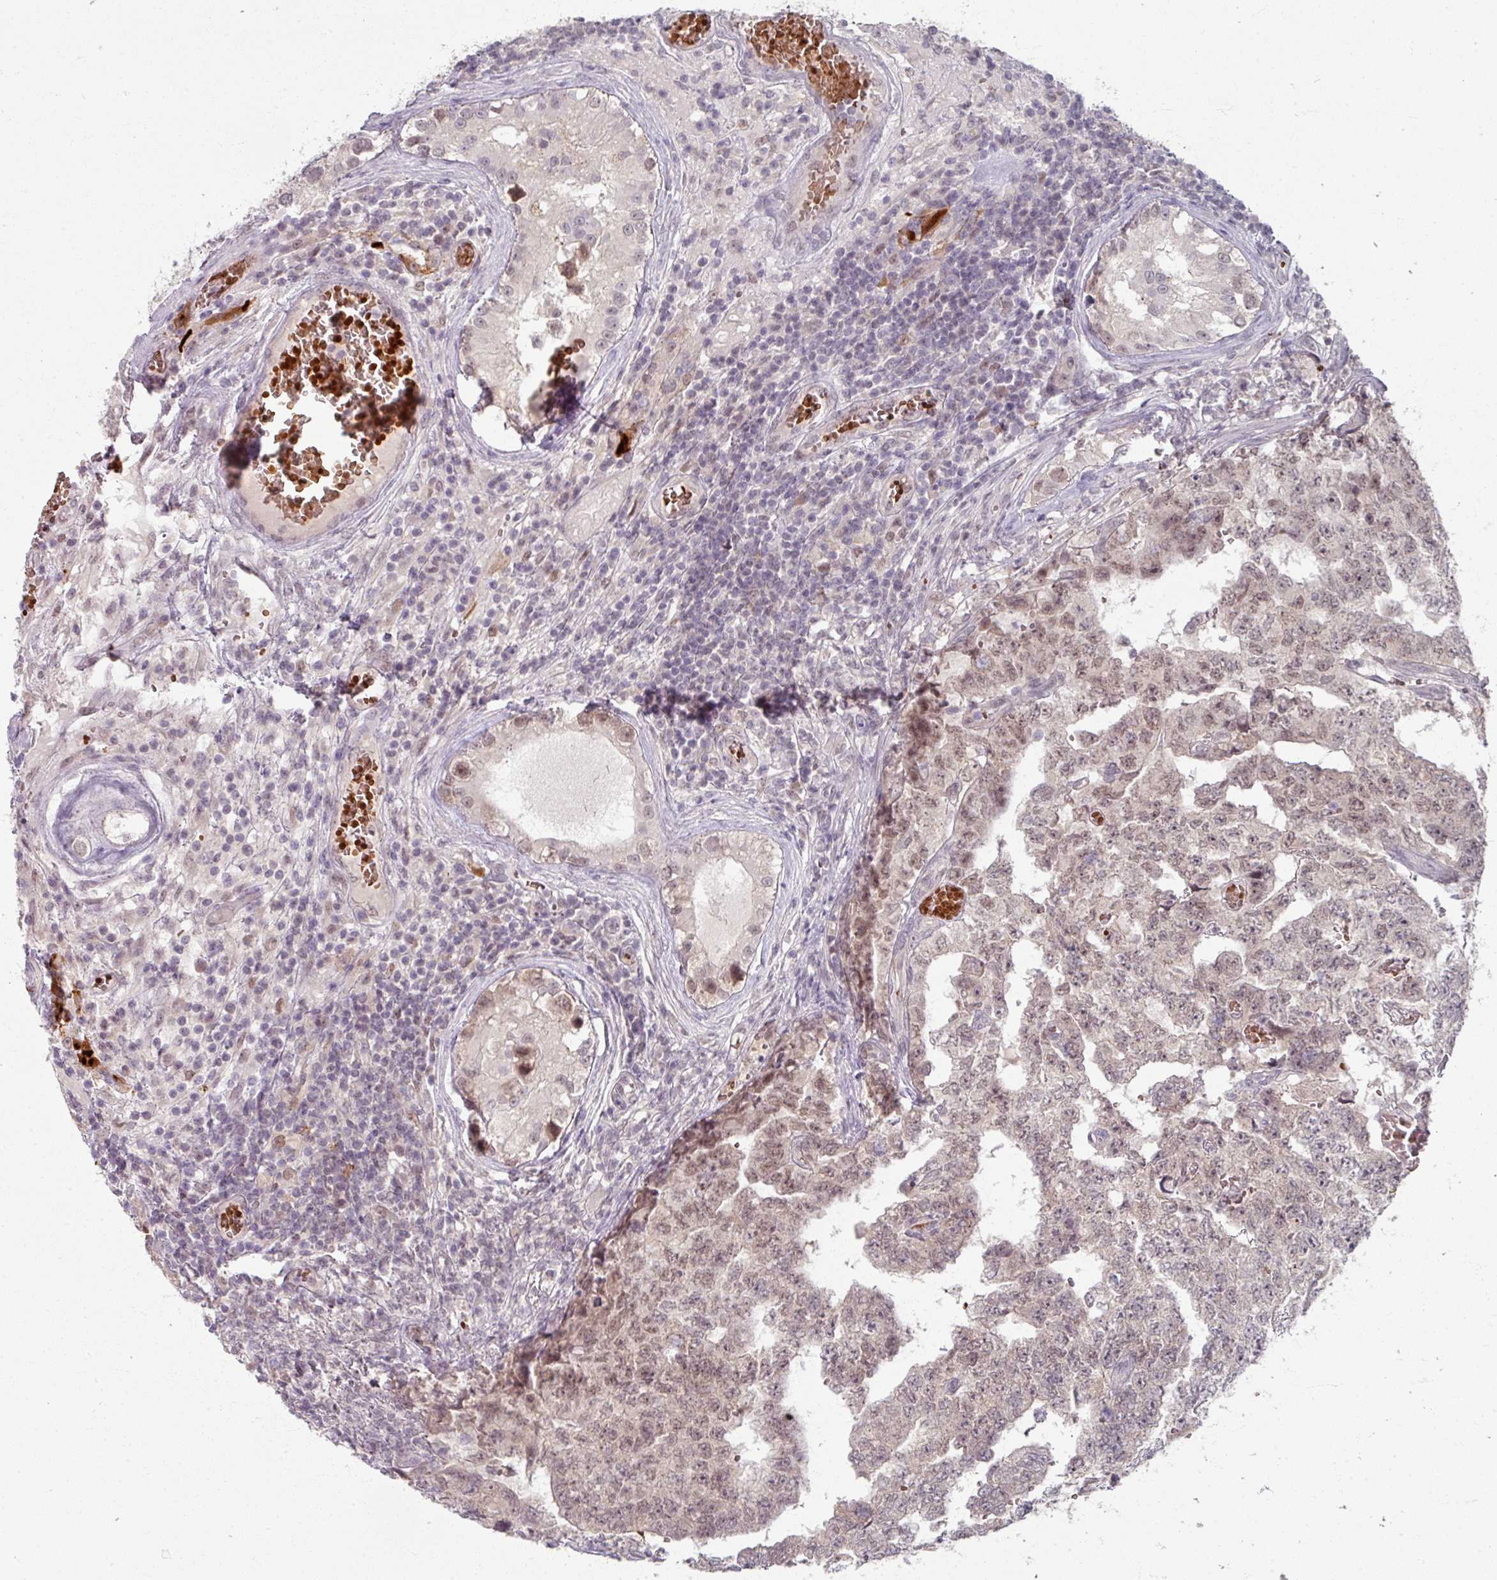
{"staining": {"intensity": "weak", "quantity": ">75%", "location": "nuclear"}, "tissue": "testis cancer", "cell_type": "Tumor cells", "image_type": "cancer", "snomed": [{"axis": "morphology", "description": "Carcinoma, Embryonal, NOS"}, {"axis": "topography", "description": "Testis"}], "caption": "Tumor cells show weak nuclear positivity in about >75% of cells in testis cancer (embryonal carcinoma).", "gene": "KMT5C", "patient": {"sex": "male", "age": 25}}